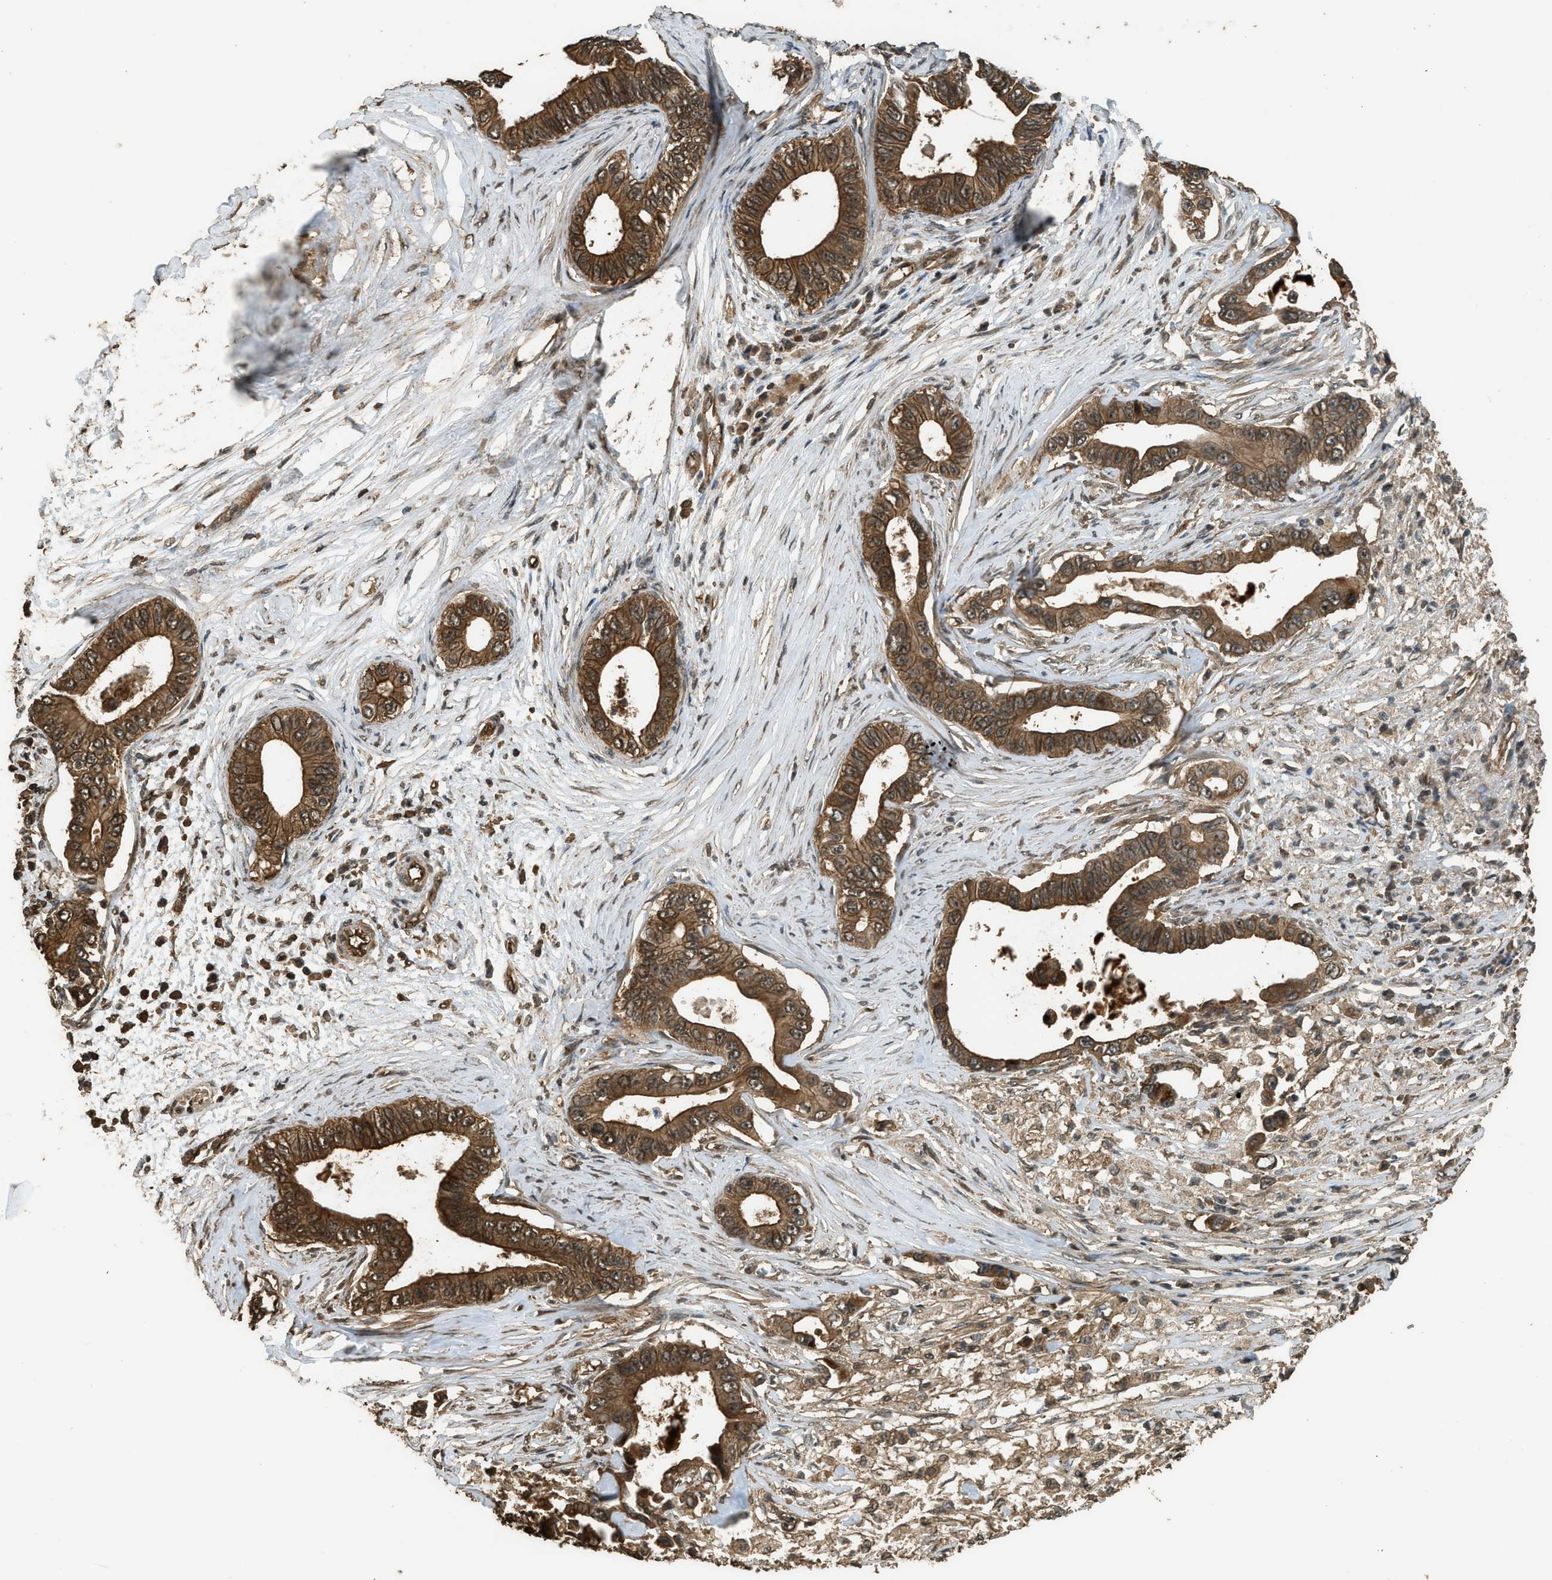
{"staining": {"intensity": "strong", "quantity": ">75%", "location": "cytoplasmic/membranous"}, "tissue": "pancreatic cancer", "cell_type": "Tumor cells", "image_type": "cancer", "snomed": [{"axis": "morphology", "description": "Adenocarcinoma, NOS"}, {"axis": "topography", "description": "Pancreas"}], "caption": "Tumor cells display high levels of strong cytoplasmic/membranous staining in about >75% of cells in human pancreatic cancer. The protein of interest is shown in brown color, while the nuclei are stained blue.", "gene": "MYBL2", "patient": {"sex": "male", "age": 77}}